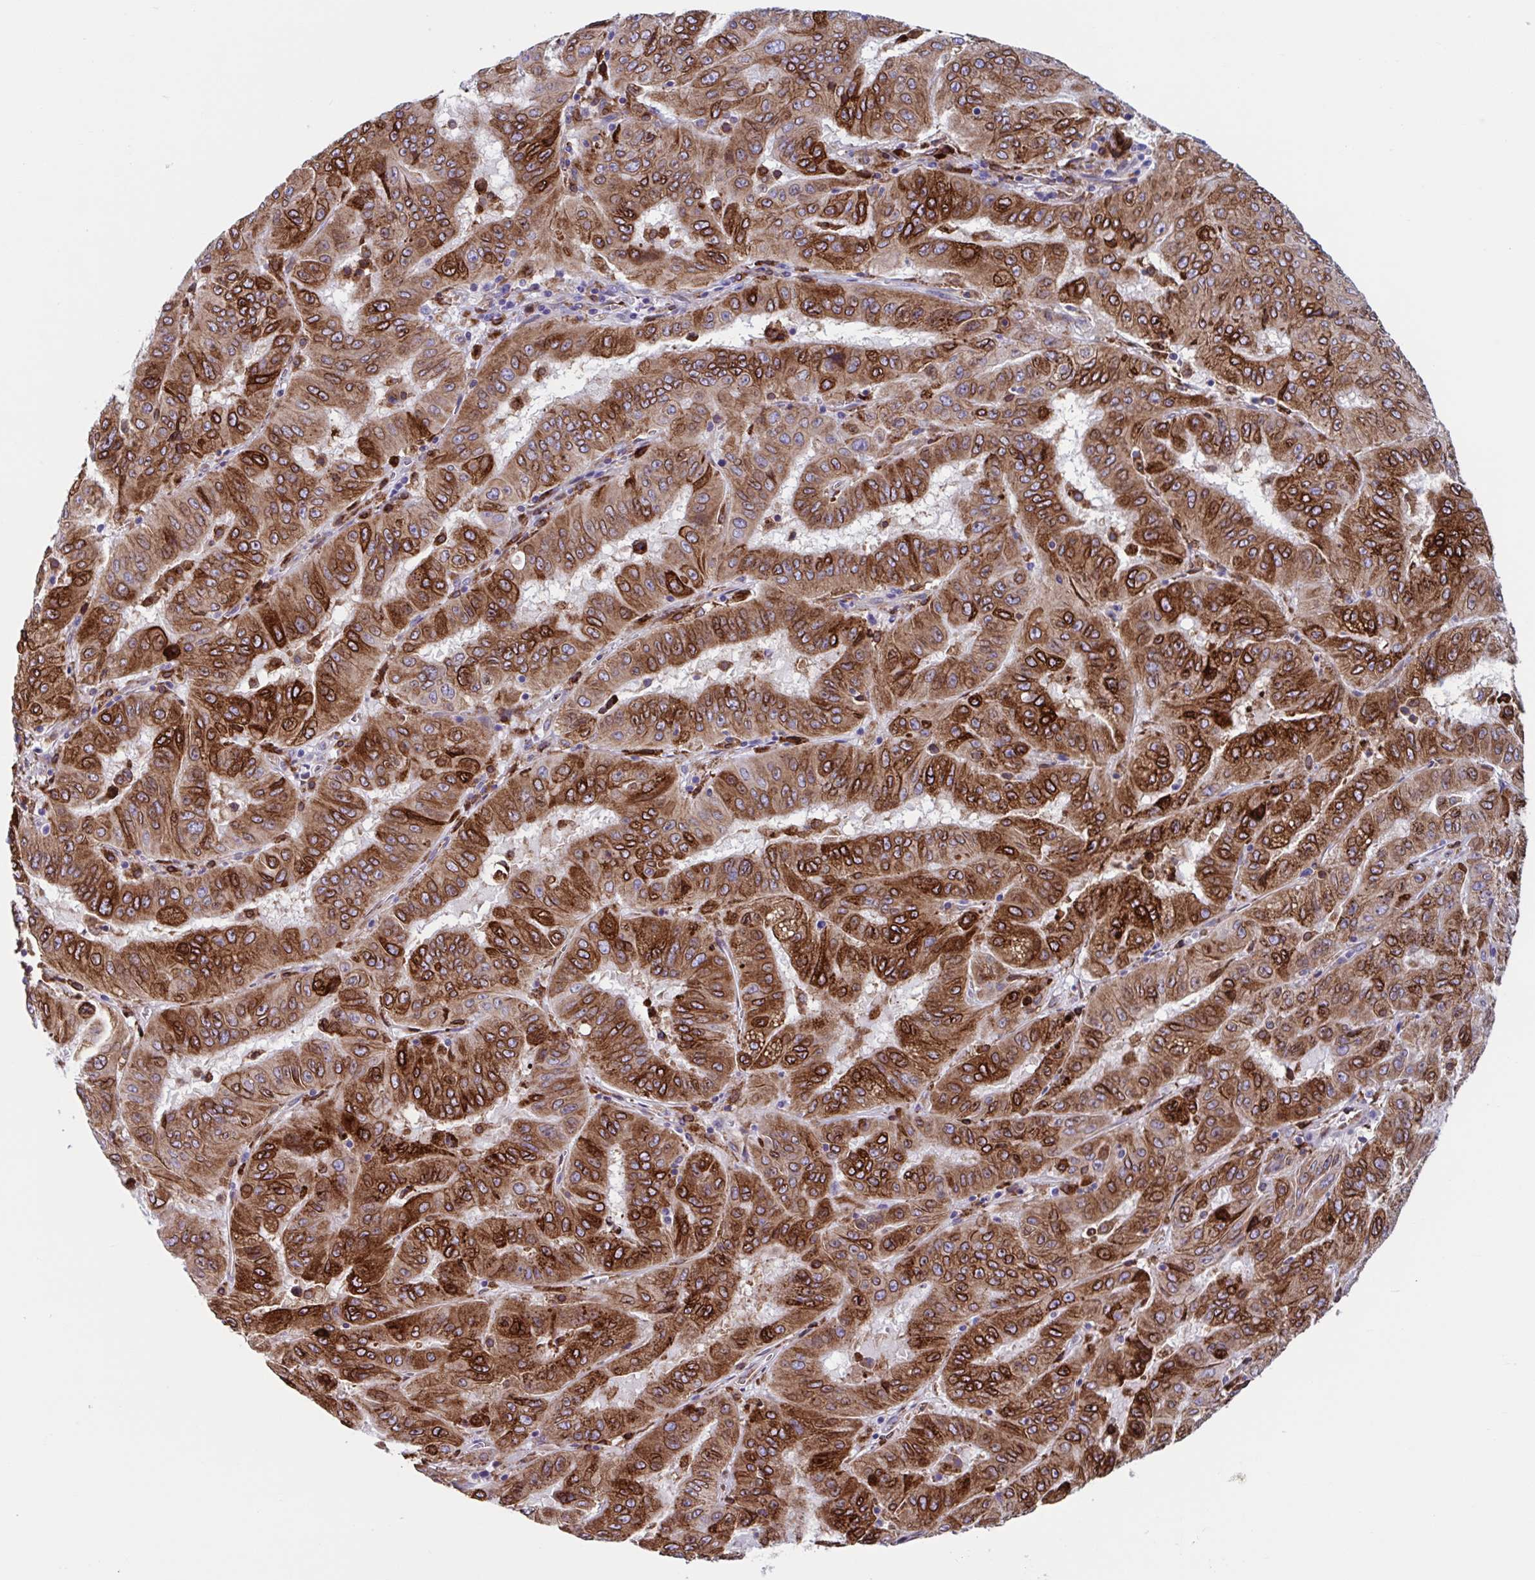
{"staining": {"intensity": "strong", "quantity": ">75%", "location": "cytoplasmic/membranous,nuclear"}, "tissue": "pancreatic cancer", "cell_type": "Tumor cells", "image_type": "cancer", "snomed": [{"axis": "morphology", "description": "Adenocarcinoma, NOS"}, {"axis": "topography", "description": "Pancreas"}], "caption": "Tumor cells reveal high levels of strong cytoplasmic/membranous and nuclear positivity in approximately >75% of cells in human pancreatic adenocarcinoma.", "gene": "RFK", "patient": {"sex": "male", "age": 63}}